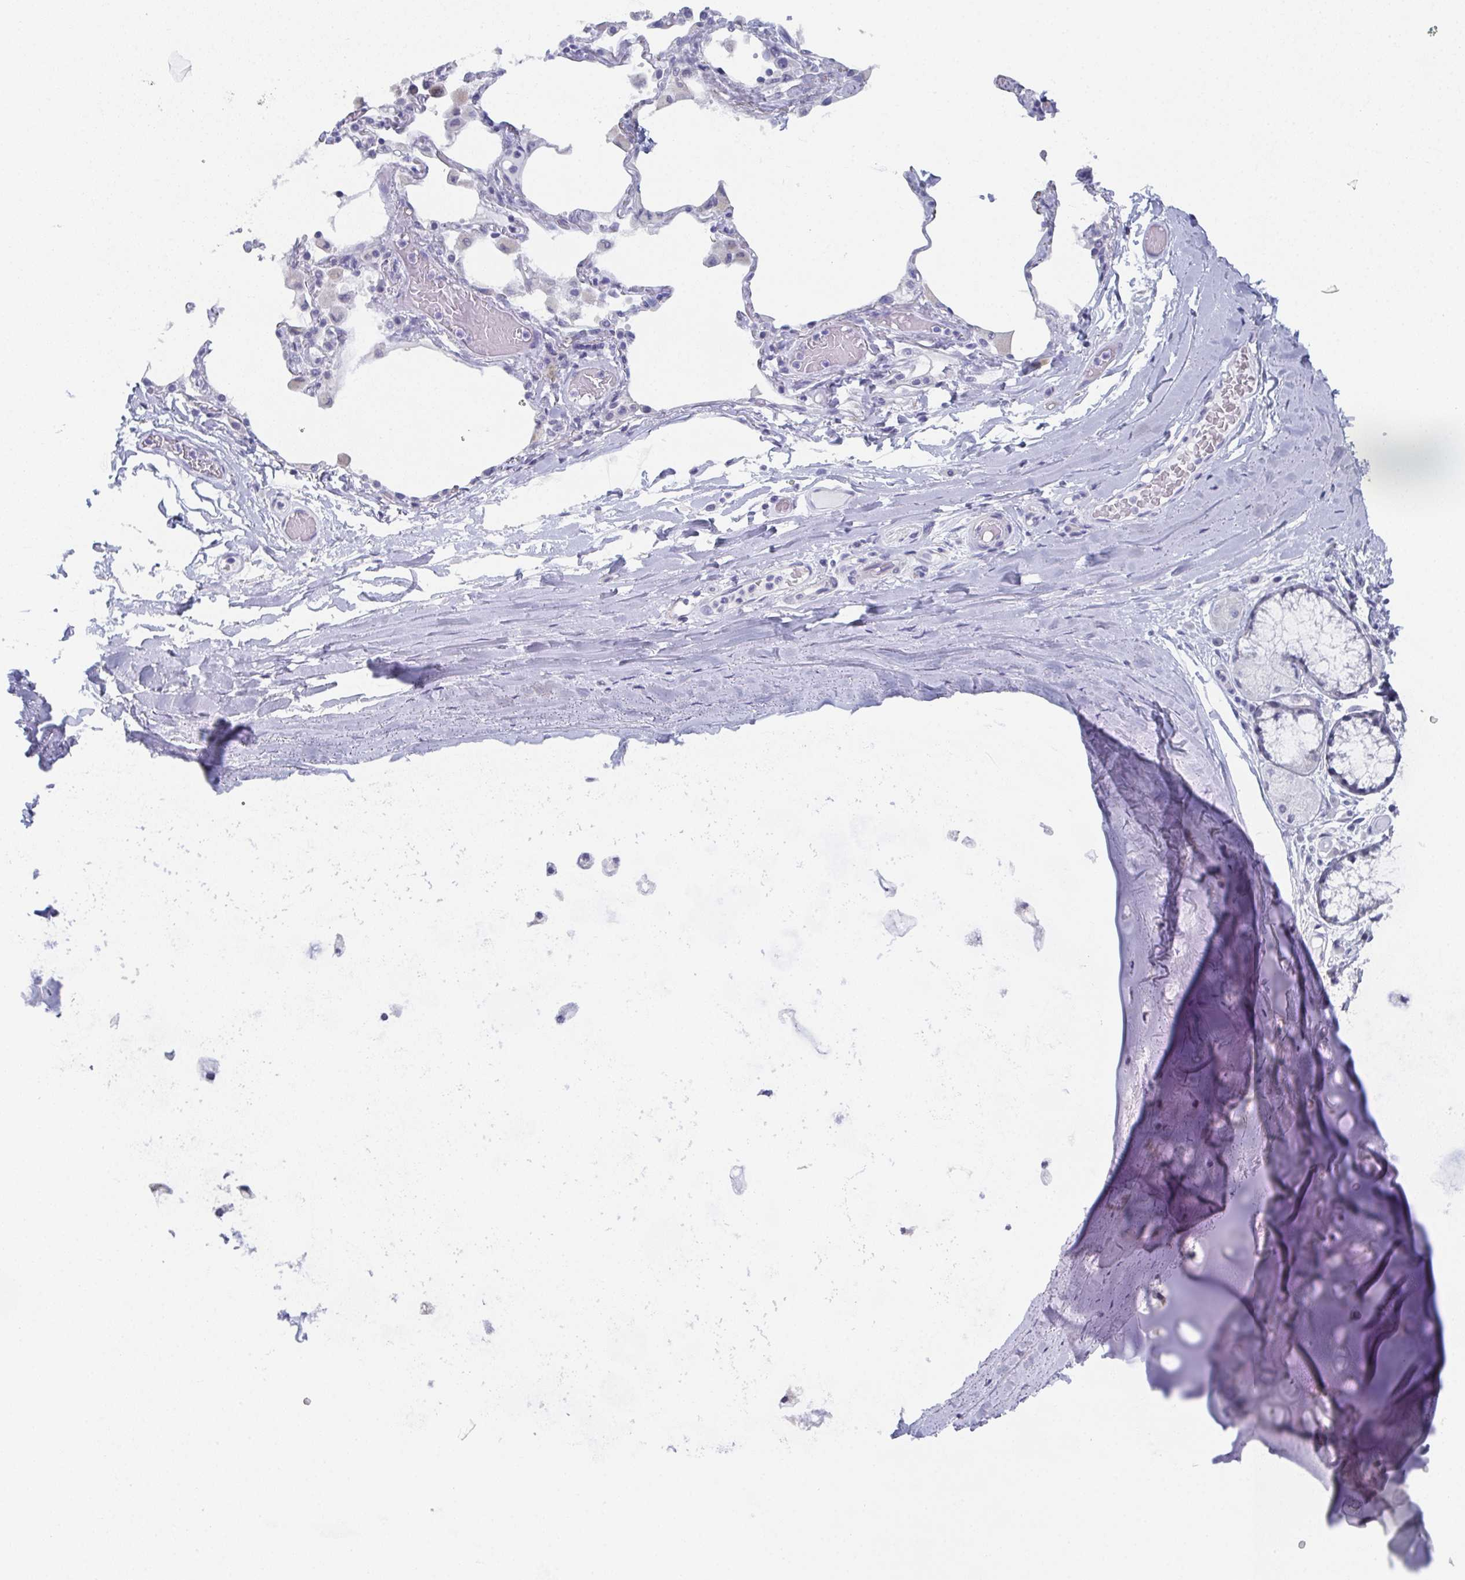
{"staining": {"intensity": "negative", "quantity": "none", "location": "none"}, "tissue": "adipose tissue", "cell_type": "Adipocytes", "image_type": "normal", "snomed": [{"axis": "morphology", "description": "Normal tissue, NOS"}, {"axis": "topography", "description": "Cartilage tissue"}, {"axis": "topography", "description": "Bronchus"}], "caption": "A histopathology image of adipose tissue stained for a protein exhibits no brown staining in adipocytes.", "gene": "DYDC2", "patient": {"sex": "male", "age": 64}}